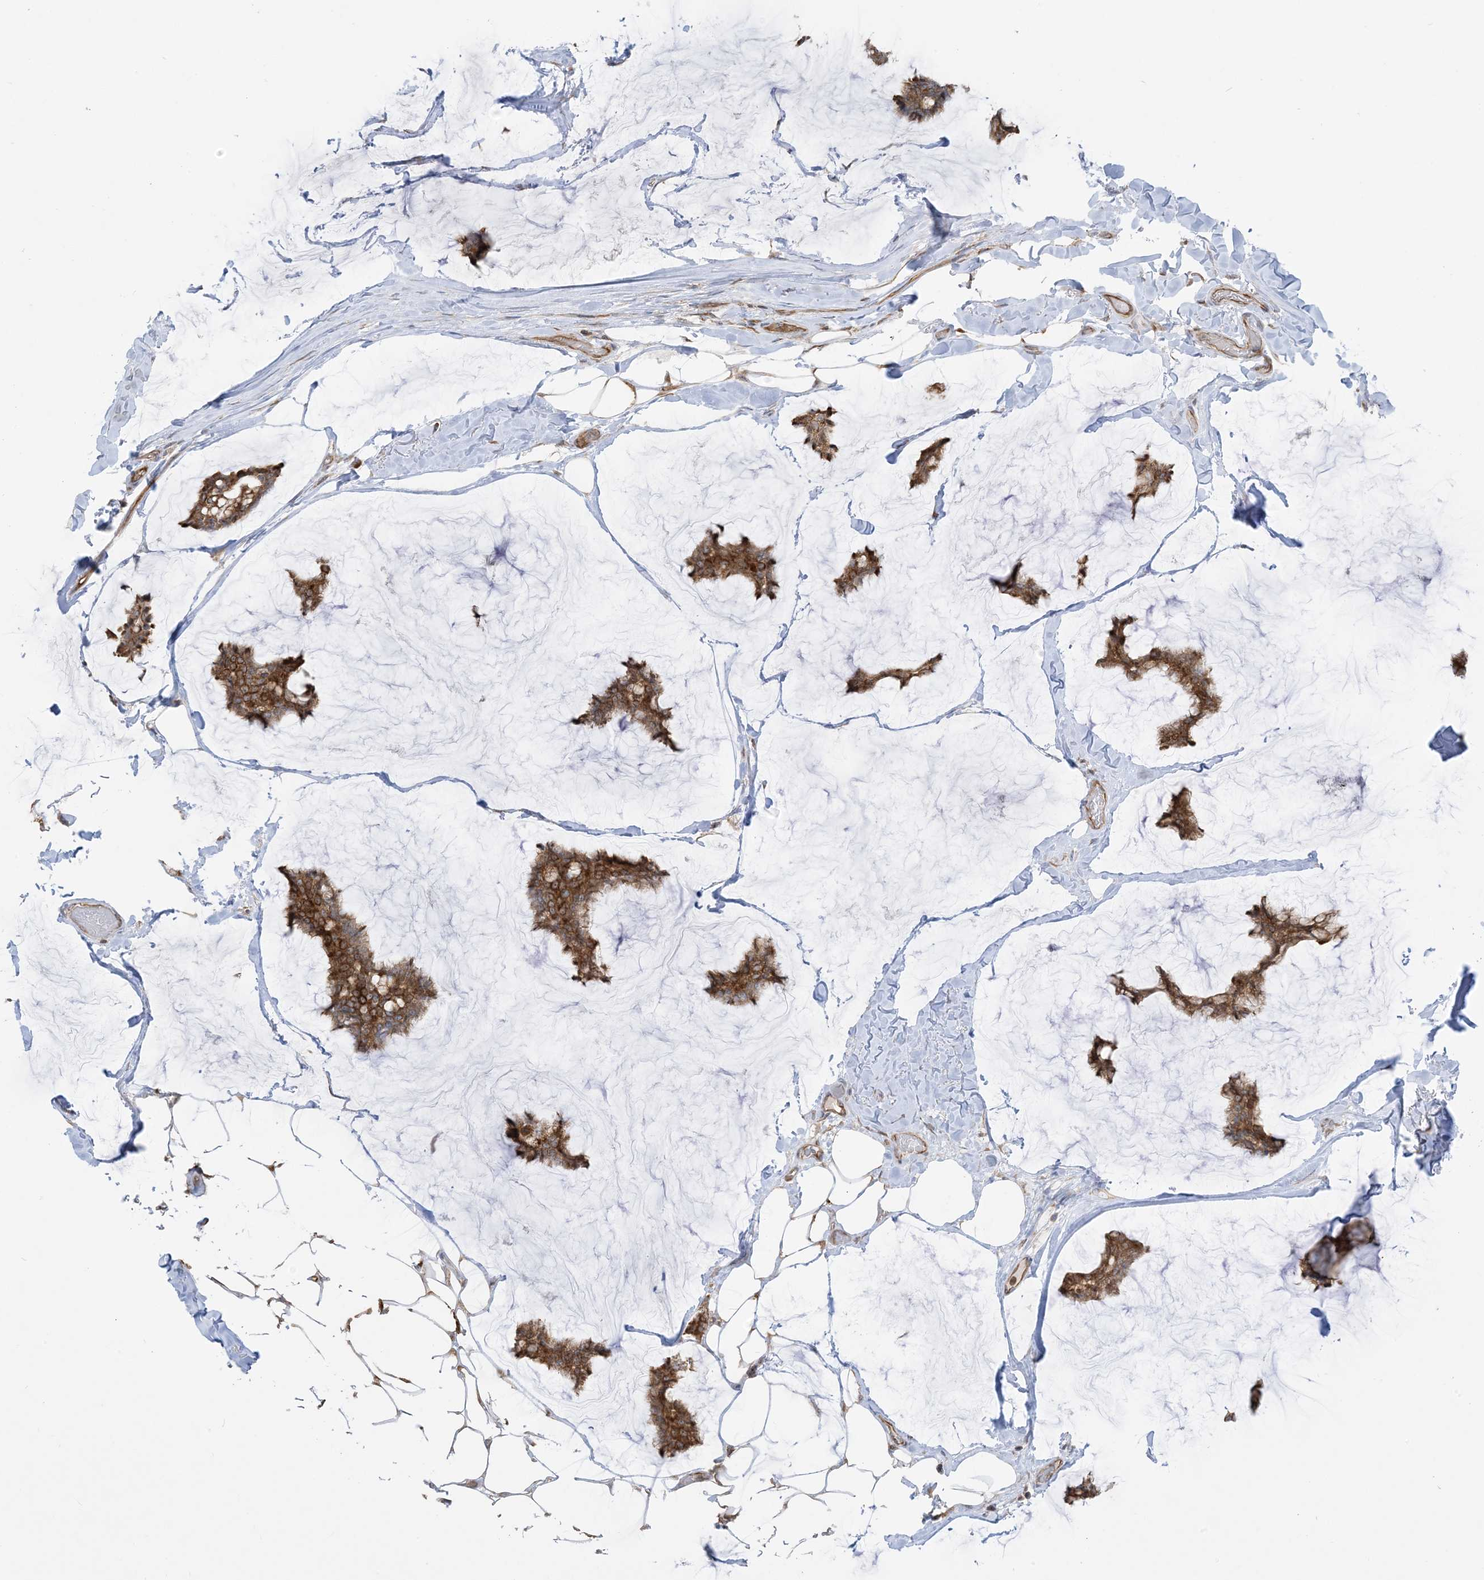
{"staining": {"intensity": "strong", "quantity": ">75%", "location": "cytoplasmic/membranous,nuclear"}, "tissue": "breast cancer", "cell_type": "Tumor cells", "image_type": "cancer", "snomed": [{"axis": "morphology", "description": "Duct carcinoma"}, {"axis": "topography", "description": "Breast"}], "caption": "Protein expression analysis of breast intraductal carcinoma exhibits strong cytoplasmic/membranous and nuclear staining in approximately >75% of tumor cells. (DAB = brown stain, brightfield microscopy at high magnification).", "gene": "SRP72", "patient": {"sex": "female", "age": 93}}